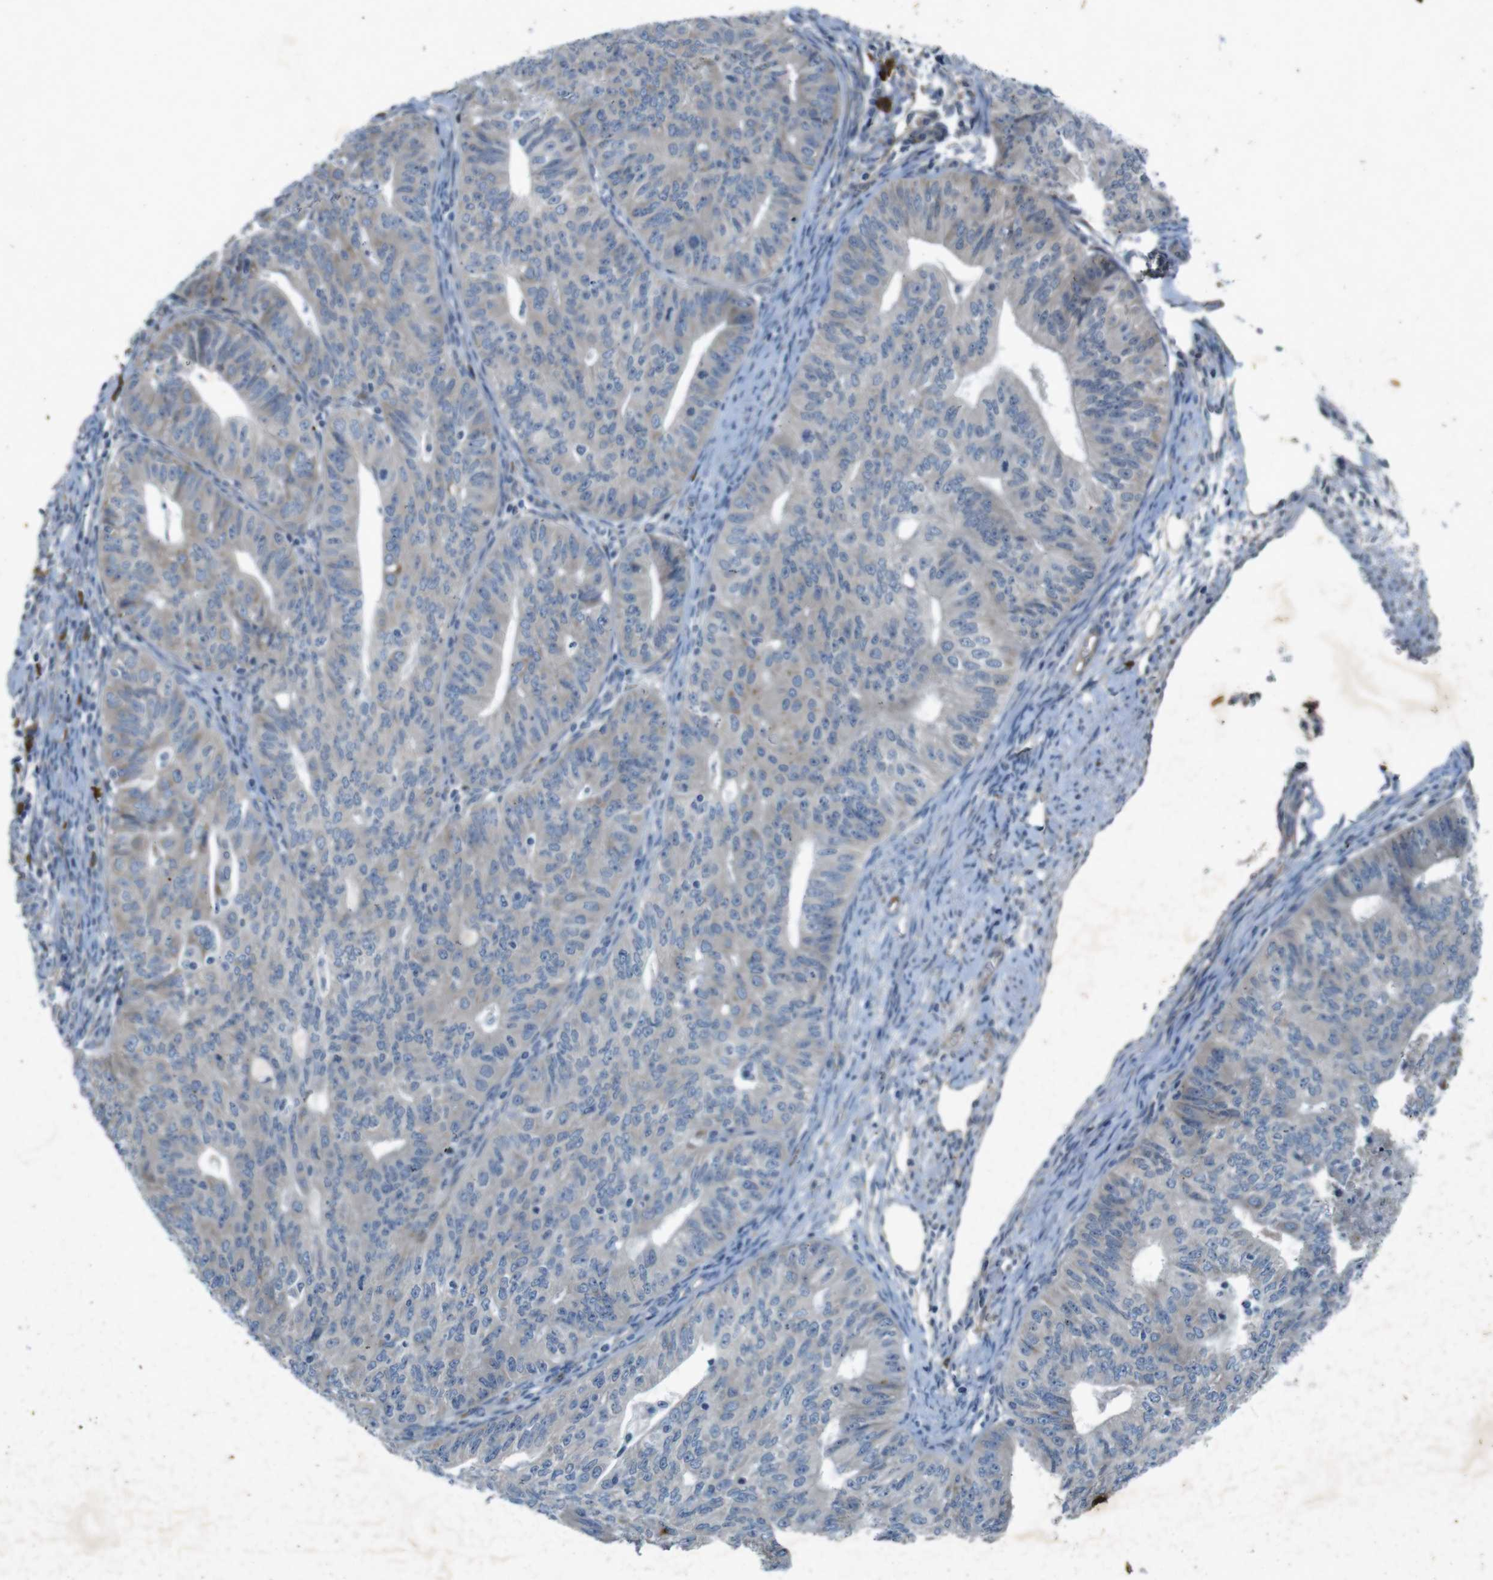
{"staining": {"intensity": "weak", "quantity": "25%-75%", "location": "cytoplasmic/membranous"}, "tissue": "endometrial cancer", "cell_type": "Tumor cells", "image_type": "cancer", "snomed": [{"axis": "morphology", "description": "Adenocarcinoma, NOS"}, {"axis": "topography", "description": "Endometrium"}], "caption": "Tumor cells demonstrate low levels of weak cytoplasmic/membranous staining in about 25%-75% of cells in endometrial cancer (adenocarcinoma).", "gene": "FLCN", "patient": {"sex": "female", "age": 32}}